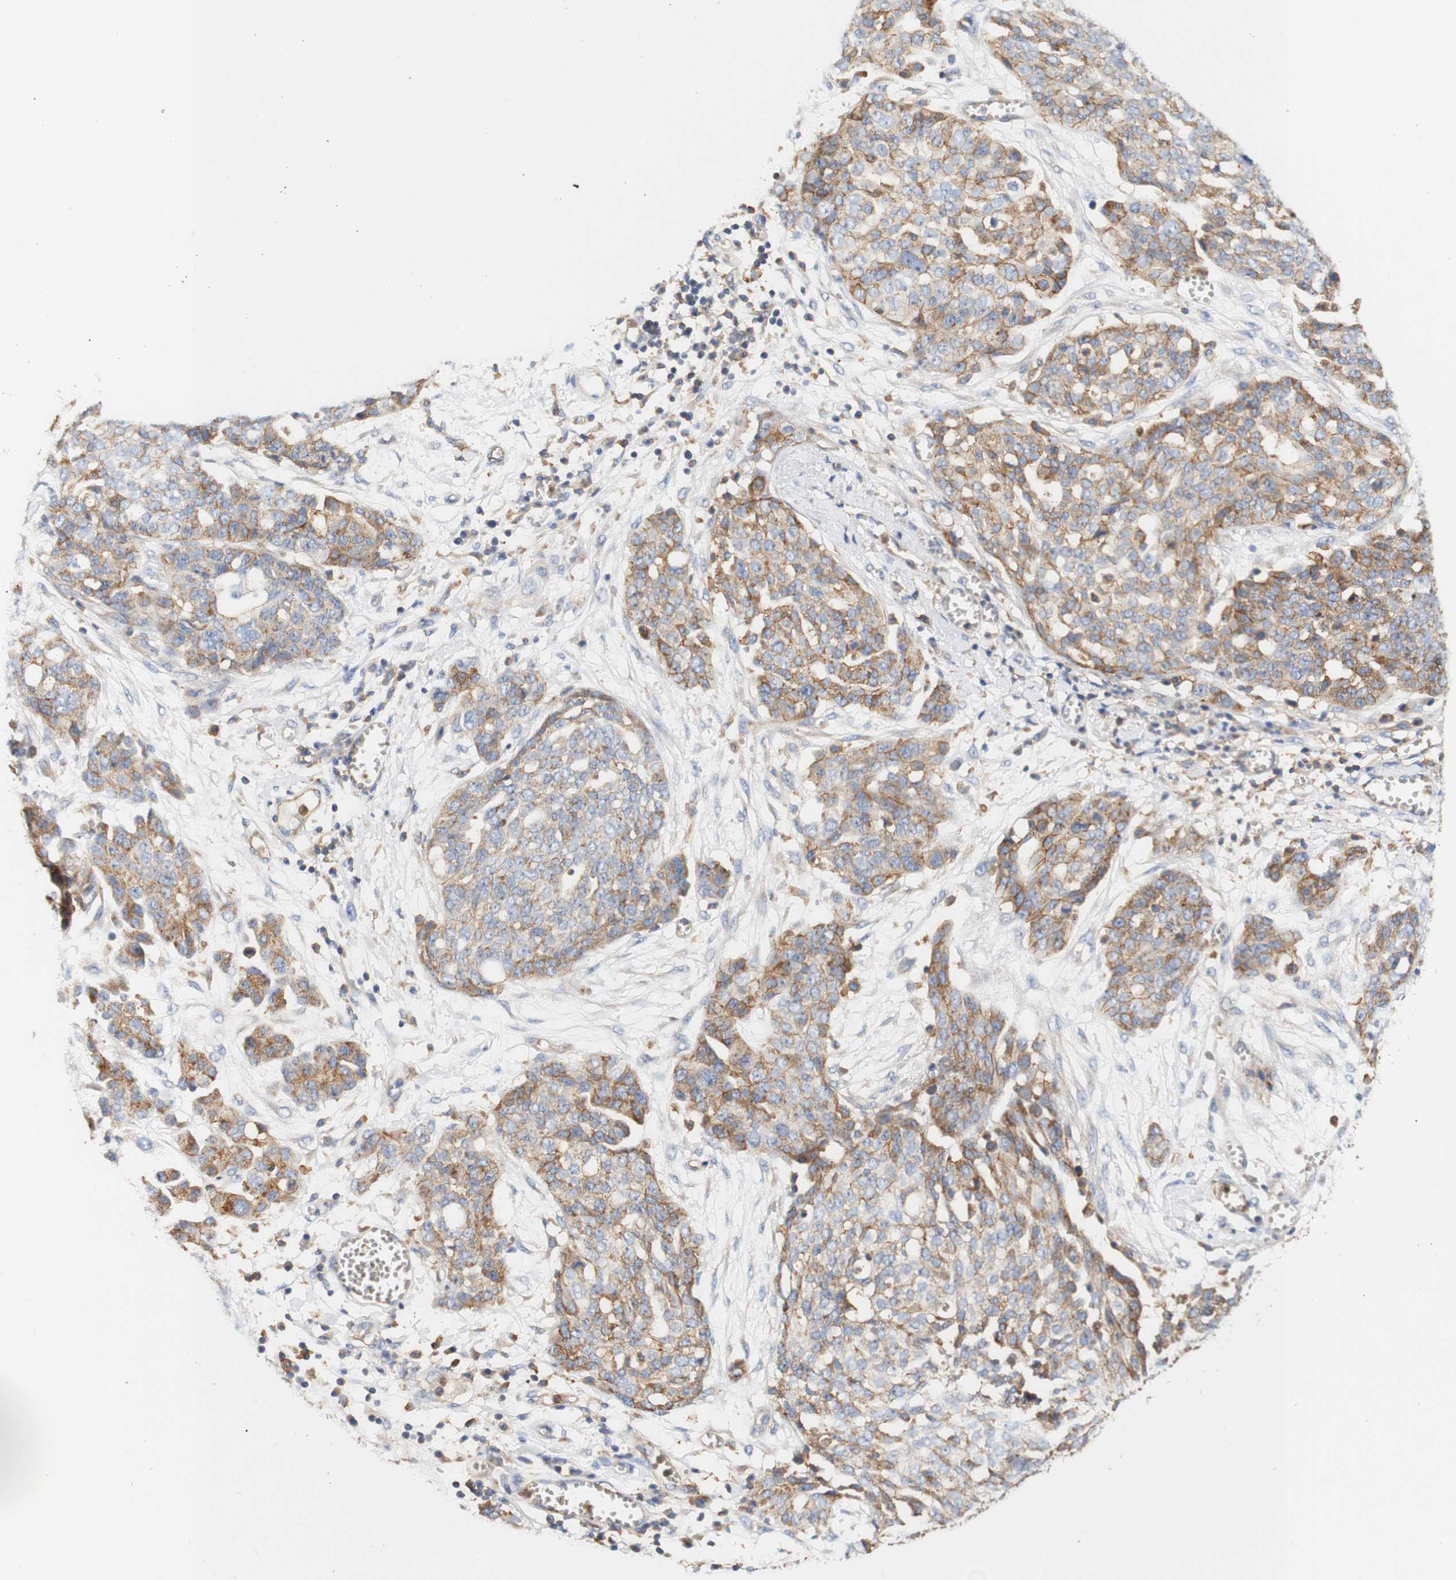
{"staining": {"intensity": "moderate", "quantity": ">75%", "location": "cytoplasmic/membranous"}, "tissue": "ovarian cancer", "cell_type": "Tumor cells", "image_type": "cancer", "snomed": [{"axis": "morphology", "description": "Cystadenocarcinoma, serous, NOS"}, {"axis": "topography", "description": "Soft tissue"}, {"axis": "topography", "description": "Ovary"}], "caption": "Ovarian cancer (serous cystadenocarcinoma) was stained to show a protein in brown. There is medium levels of moderate cytoplasmic/membranous staining in about >75% of tumor cells. (Stains: DAB (3,3'-diaminobenzidine) in brown, nuclei in blue, Microscopy: brightfield microscopy at high magnification).", "gene": "PCDH7", "patient": {"sex": "female", "age": 57}}